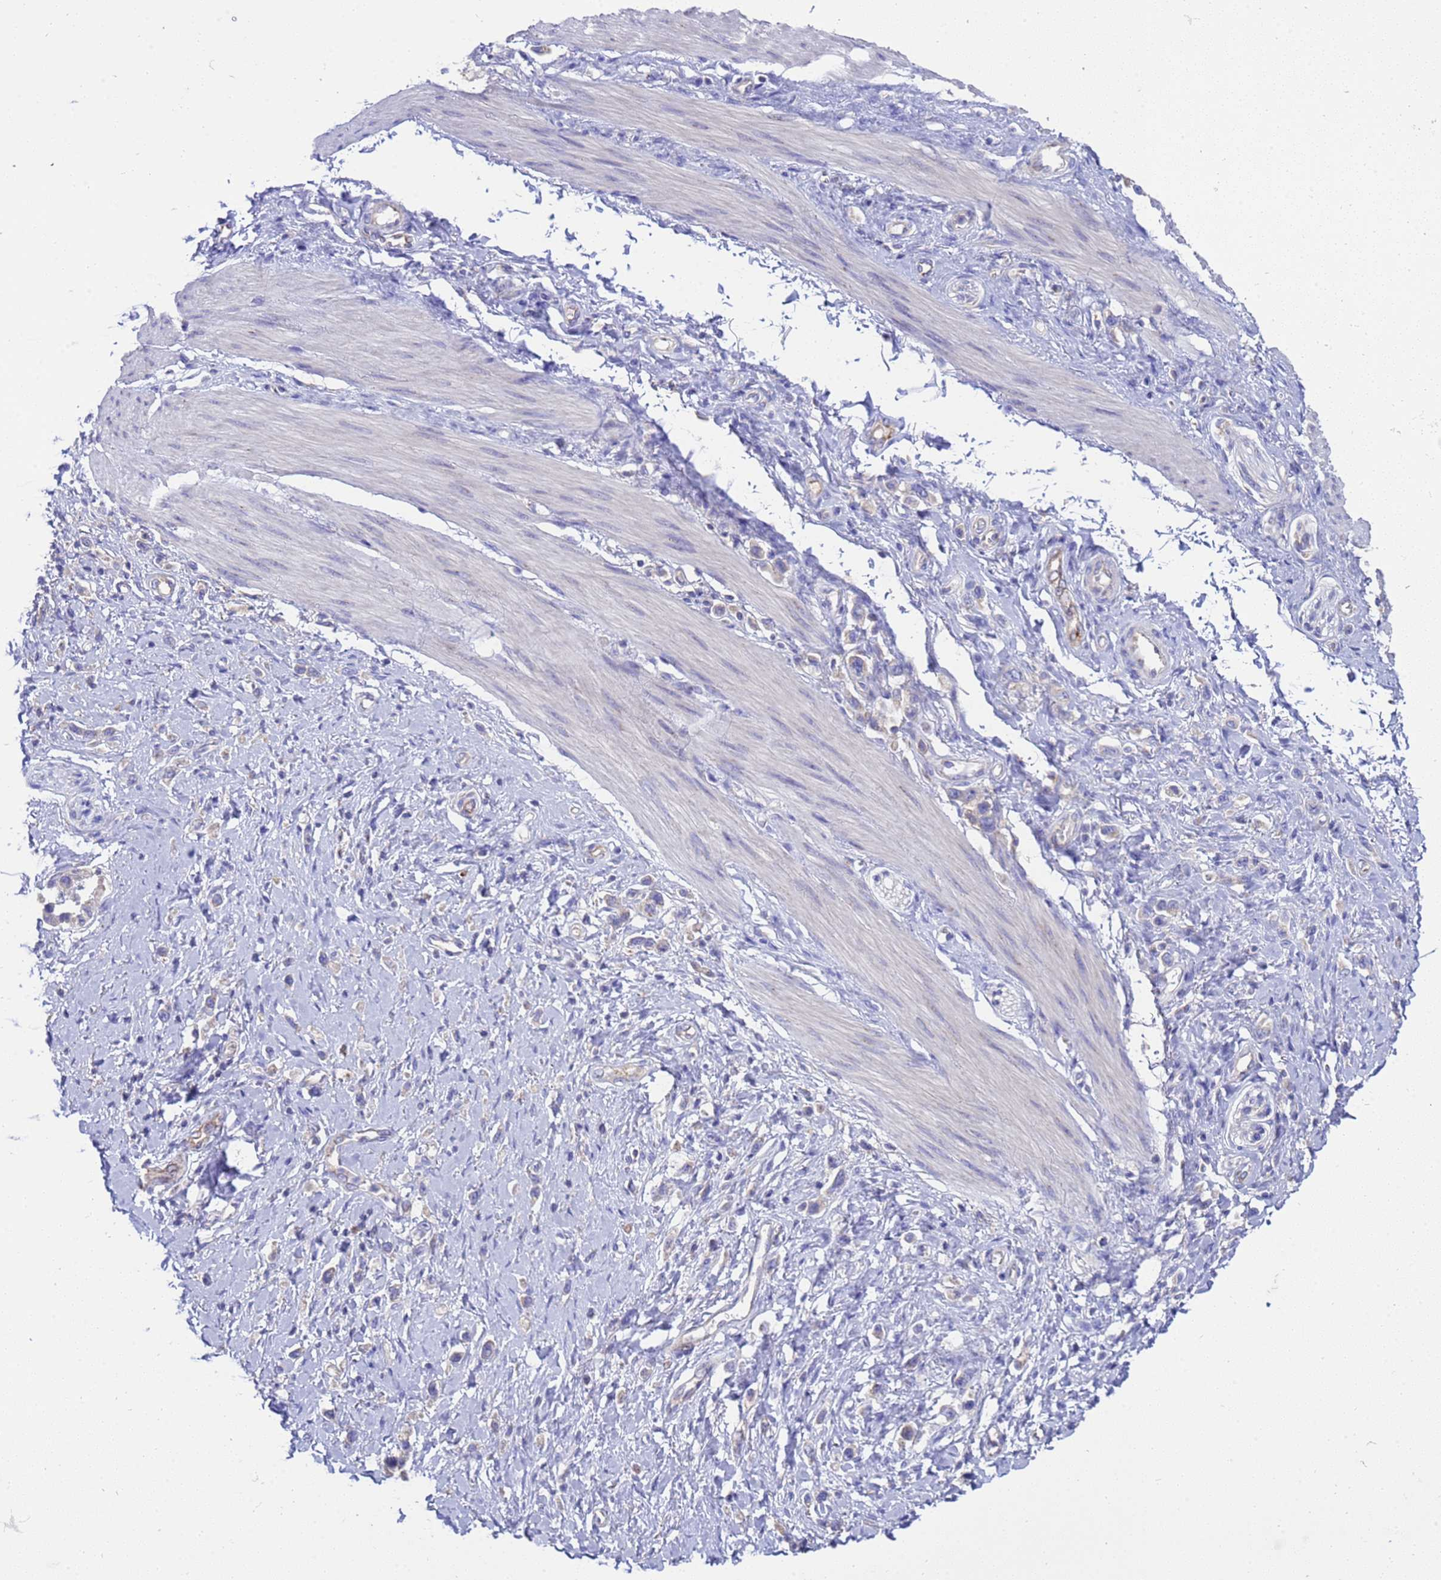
{"staining": {"intensity": "negative", "quantity": "none", "location": "none"}, "tissue": "stomach cancer", "cell_type": "Tumor cells", "image_type": "cancer", "snomed": [{"axis": "morphology", "description": "Adenocarcinoma, NOS"}, {"axis": "topography", "description": "Stomach"}], "caption": "This is an IHC histopathology image of stomach cancer. There is no staining in tumor cells.", "gene": "ANAPC1", "patient": {"sex": "female", "age": 65}}